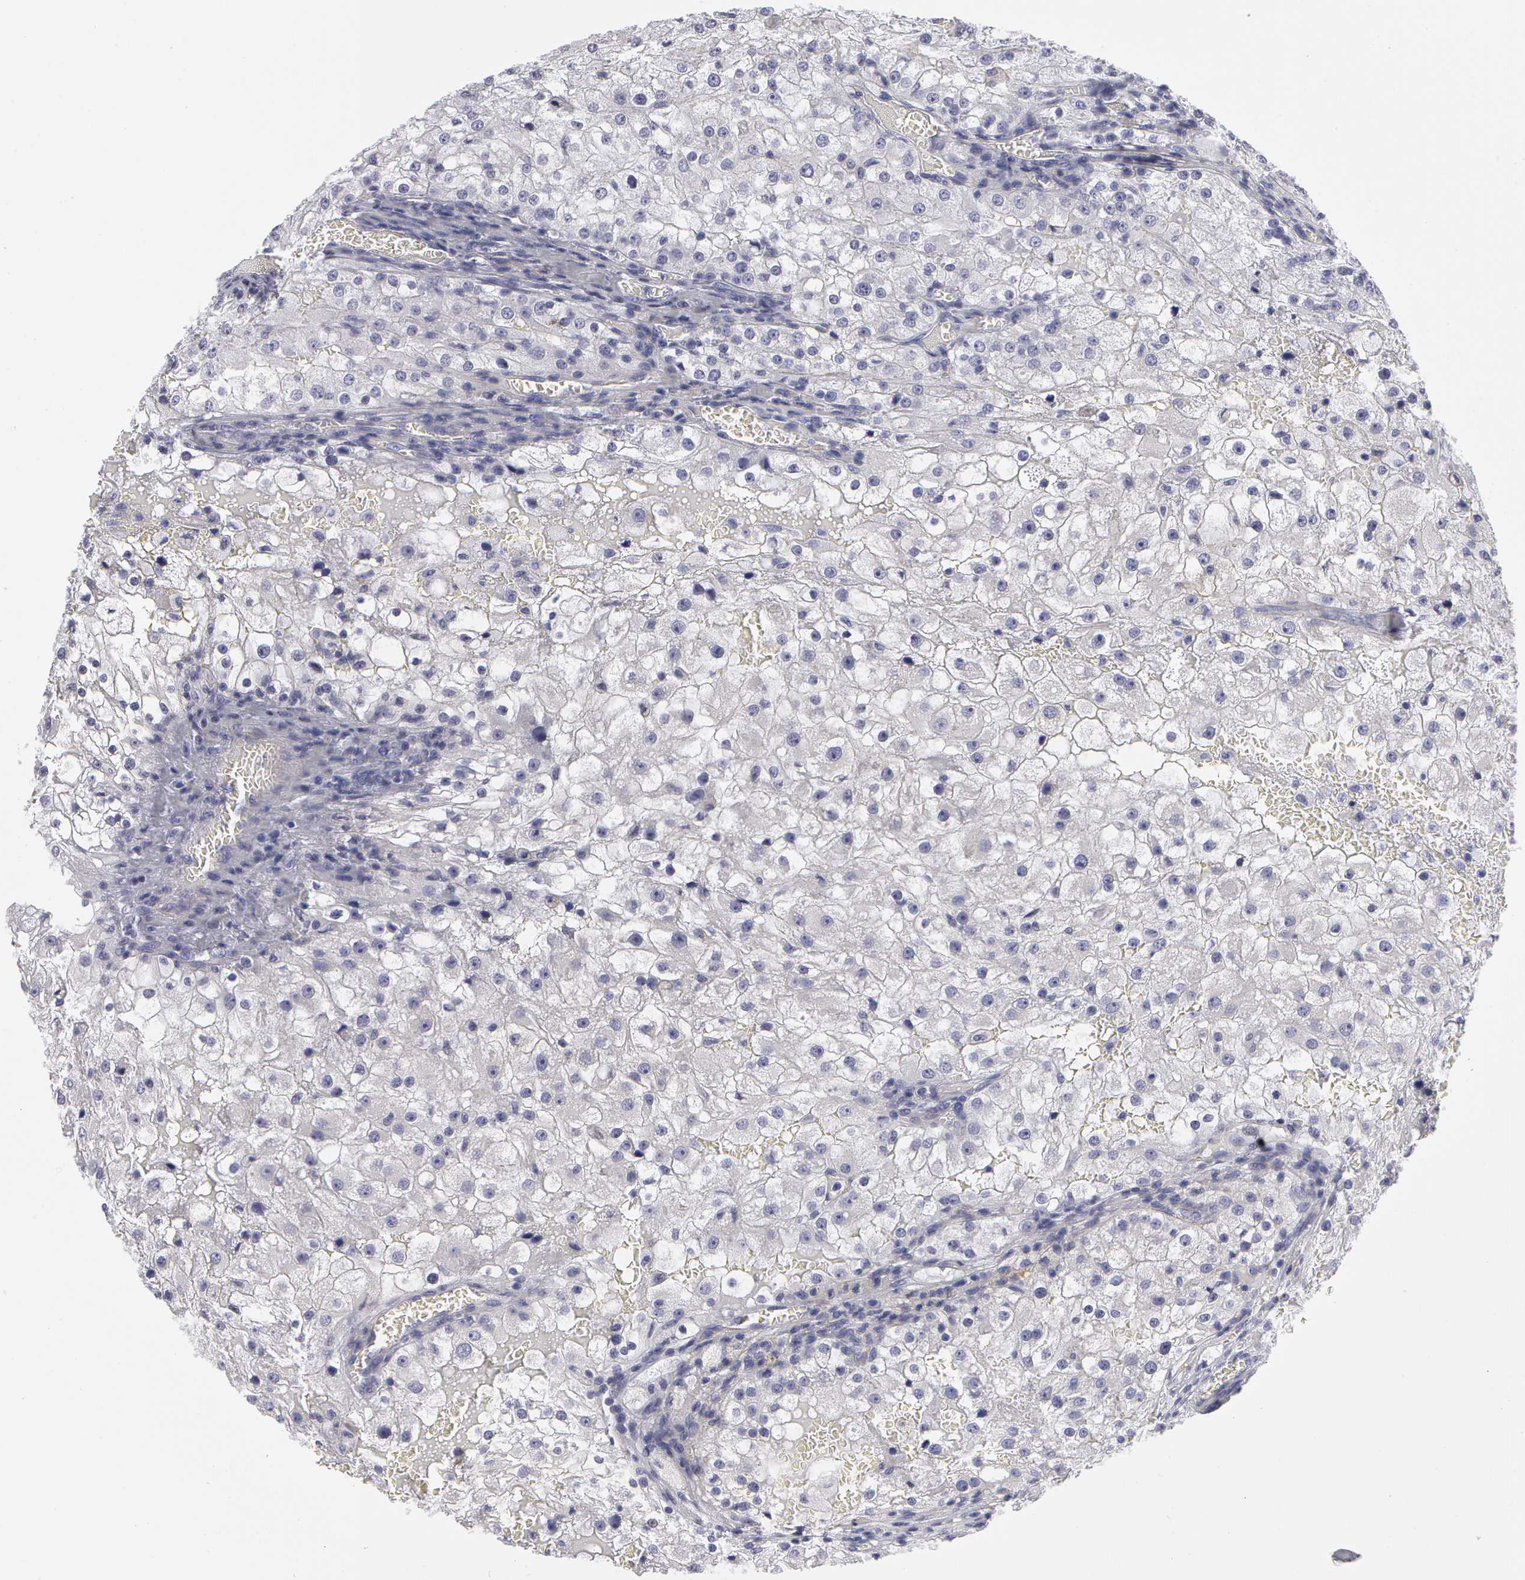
{"staining": {"intensity": "negative", "quantity": "none", "location": "none"}, "tissue": "renal cancer", "cell_type": "Tumor cells", "image_type": "cancer", "snomed": [{"axis": "morphology", "description": "Adenocarcinoma, NOS"}, {"axis": "topography", "description": "Kidney"}], "caption": "Human renal adenocarcinoma stained for a protein using immunohistochemistry displays no staining in tumor cells.", "gene": "SMC1B", "patient": {"sex": "female", "age": 74}}